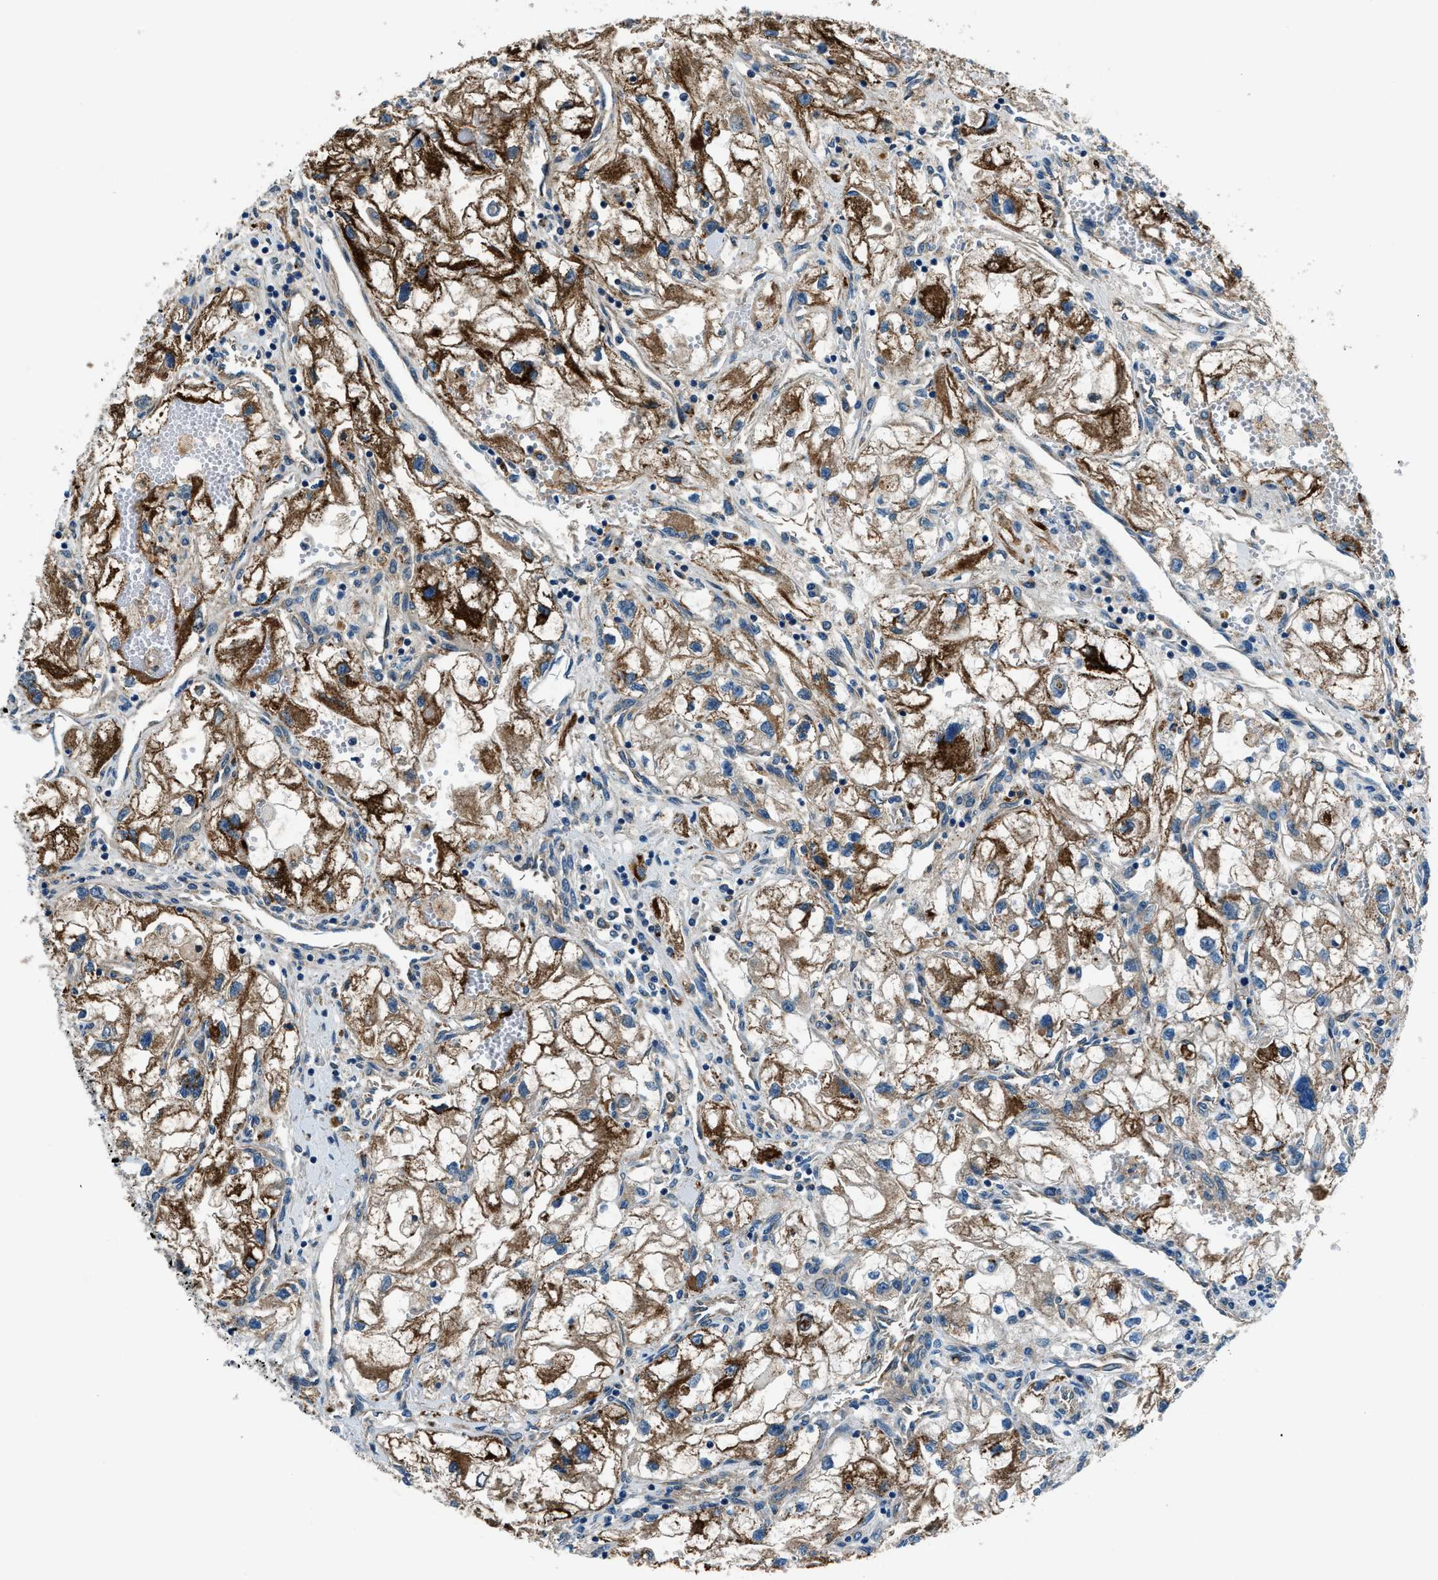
{"staining": {"intensity": "moderate", "quantity": ">75%", "location": "cytoplasmic/membranous"}, "tissue": "renal cancer", "cell_type": "Tumor cells", "image_type": "cancer", "snomed": [{"axis": "morphology", "description": "Adenocarcinoma, NOS"}, {"axis": "topography", "description": "Kidney"}], "caption": "The photomicrograph reveals staining of renal adenocarcinoma, revealing moderate cytoplasmic/membranous protein expression (brown color) within tumor cells.", "gene": "SLC19A2", "patient": {"sex": "female", "age": 70}}